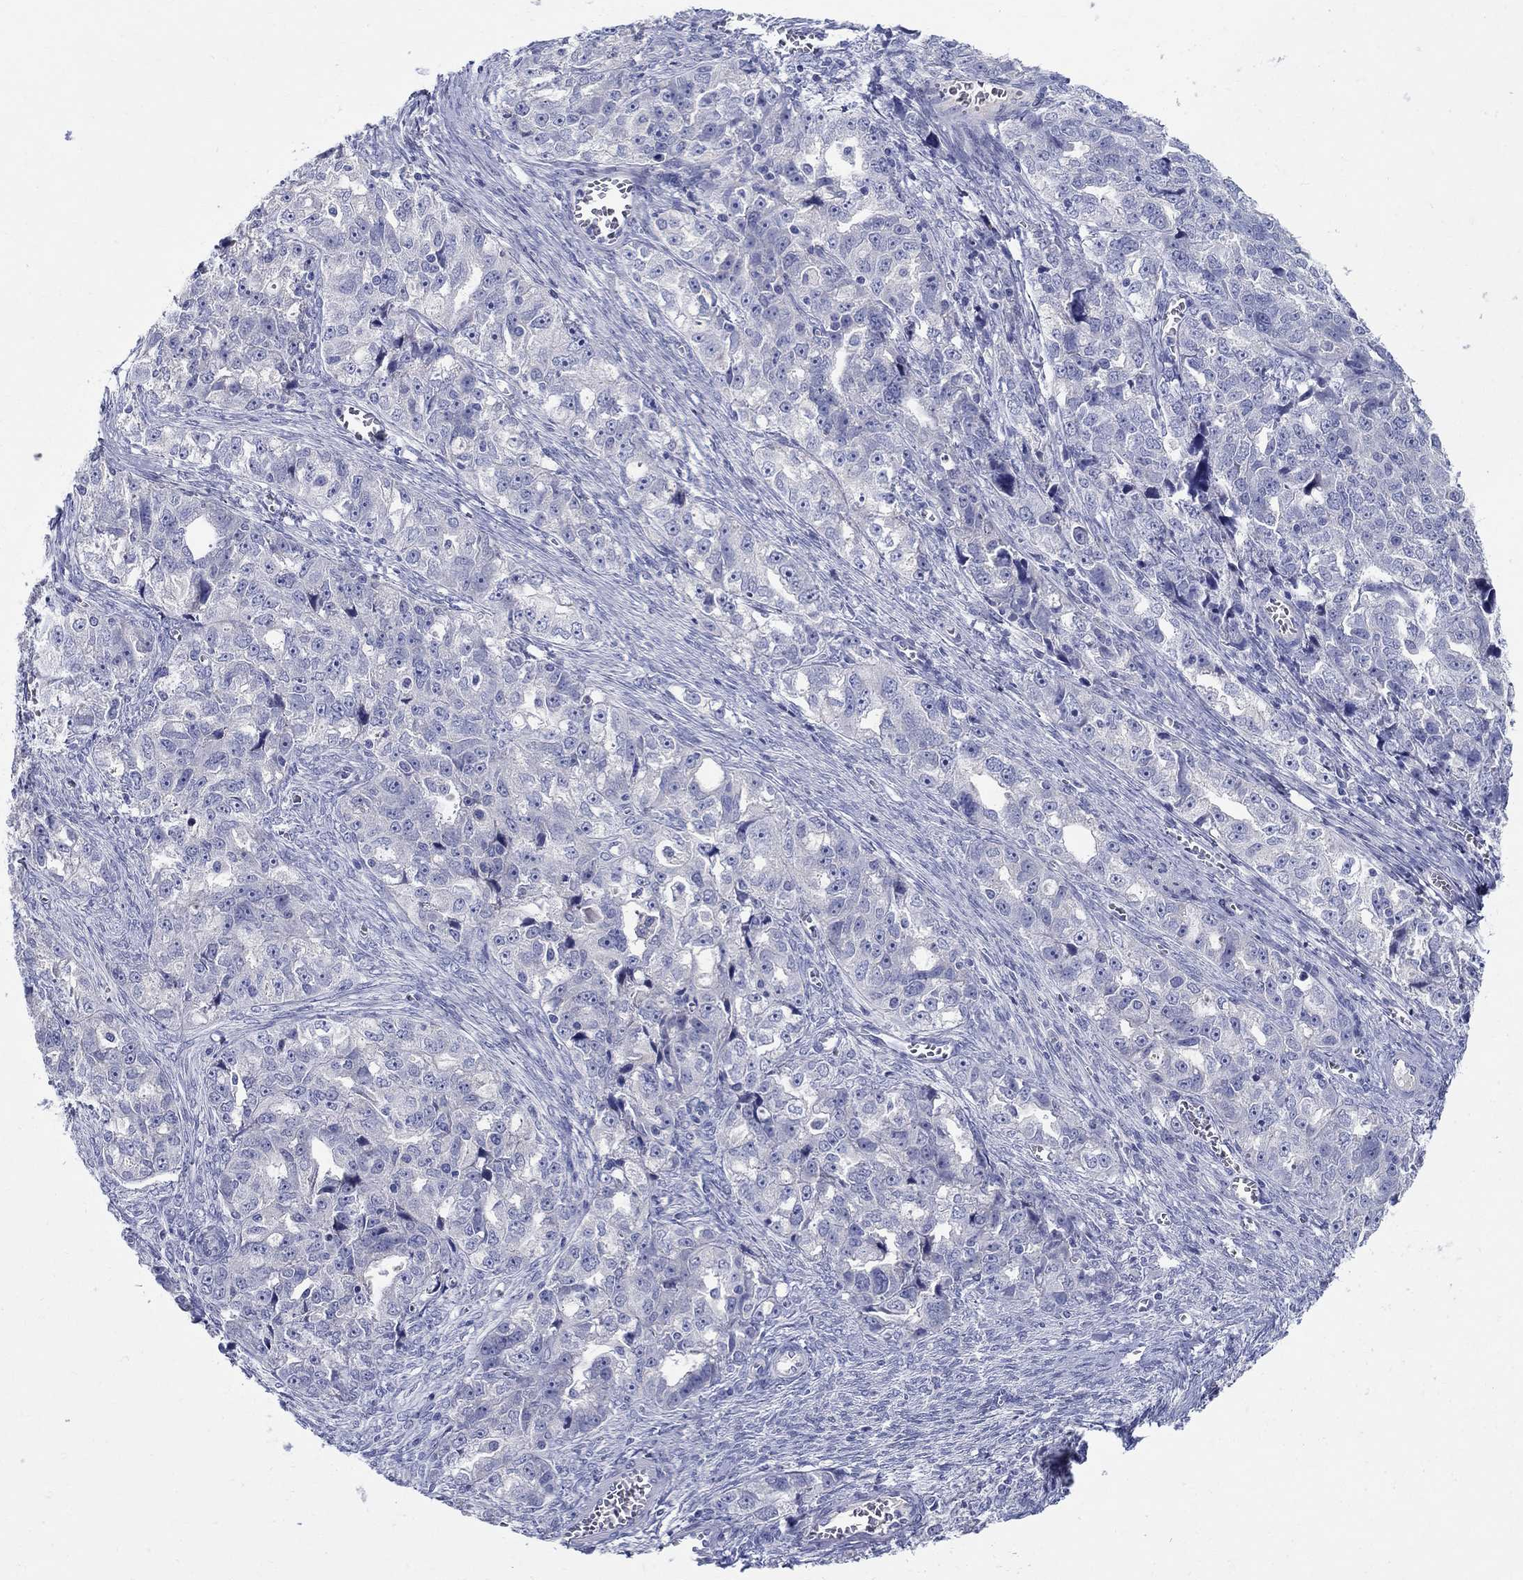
{"staining": {"intensity": "negative", "quantity": "none", "location": "none"}, "tissue": "ovarian cancer", "cell_type": "Tumor cells", "image_type": "cancer", "snomed": [{"axis": "morphology", "description": "Cystadenocarcinoma, serous, NOS"}, {"axis": "topography", "description": "Ovary"}], "caption": "A micrograph of ovarian cancer (serous cystadenocarcinoma) stained for a protein demonstrates no brown staining in tumor cells. (DAB IHC, high magnification).", "gene": "CRYGD", "patient": {"sex": "female", "age": 51}}